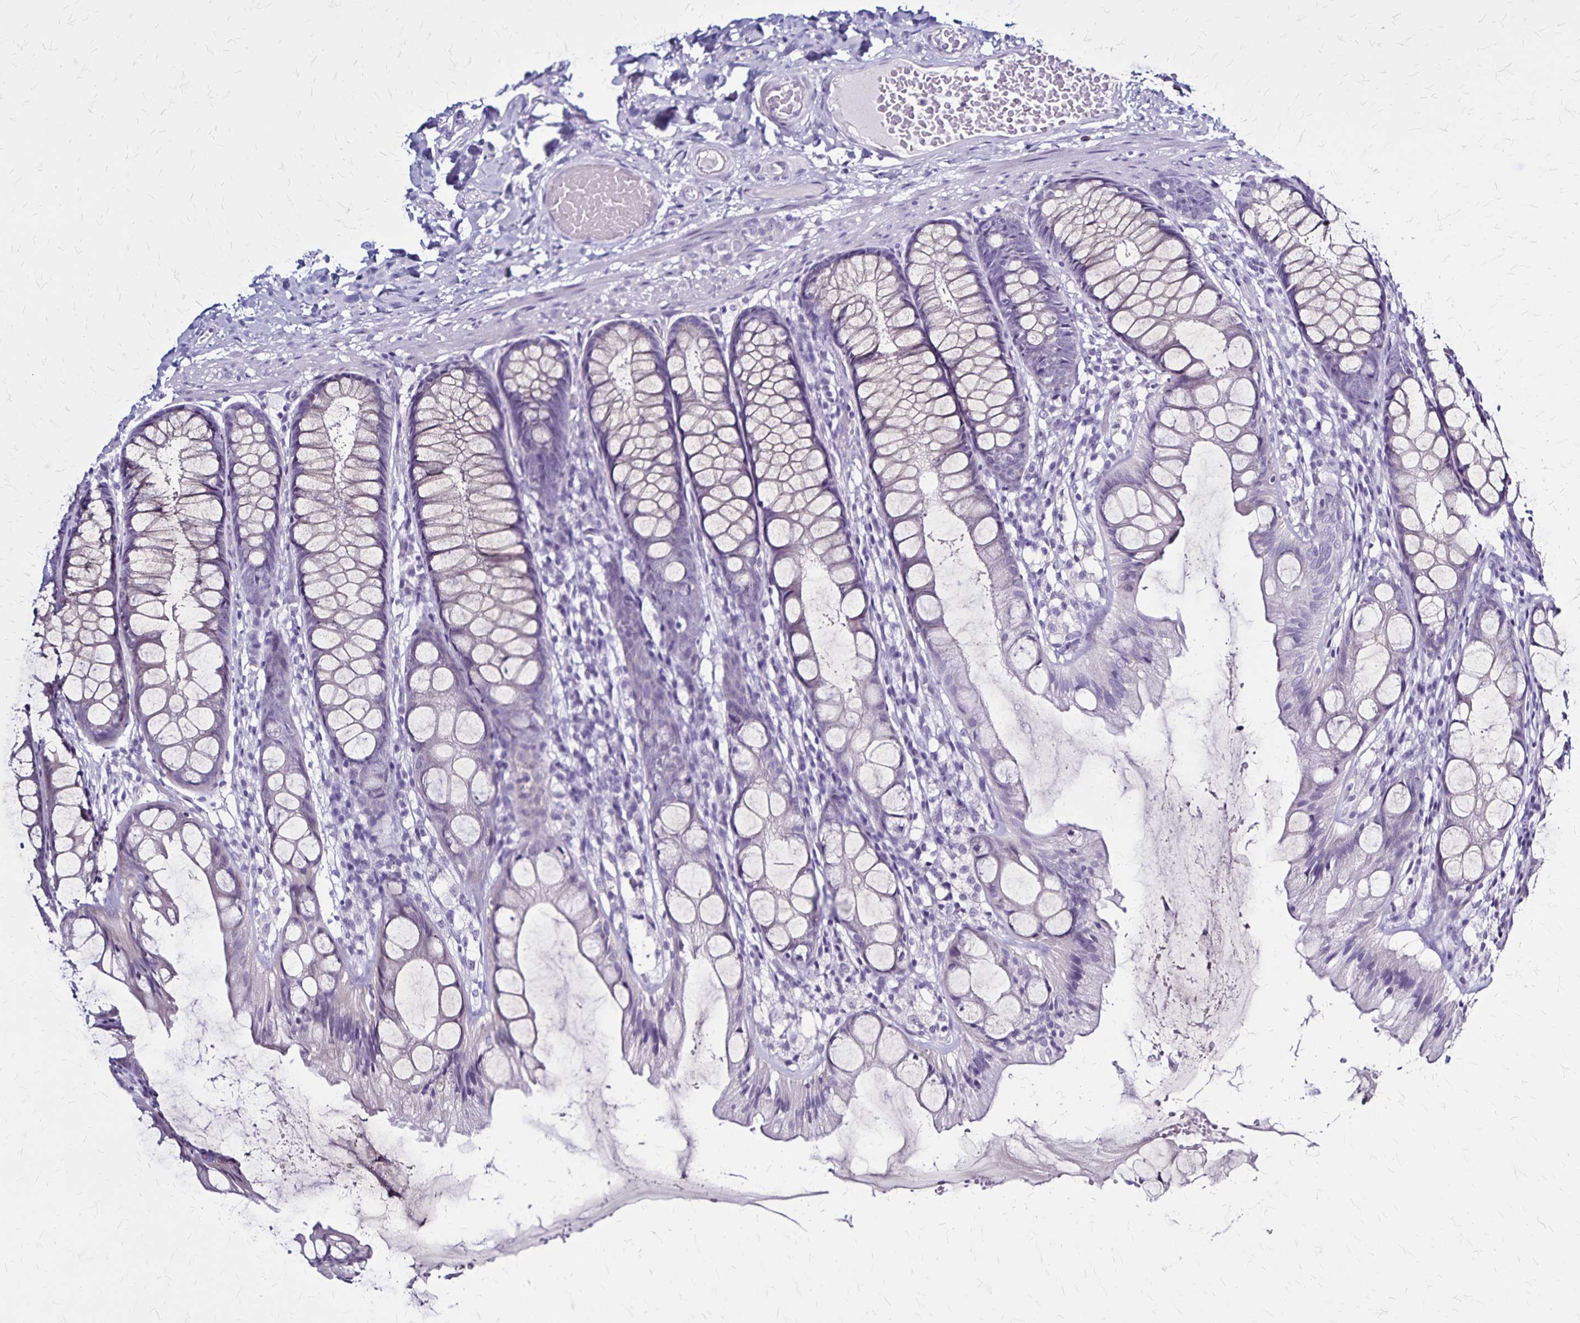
{"staining": {"intensity": "negative", "quantity": "none", "location": "none"}, "tissue": "colon", "cell_type": "Endothelial cells", "image_type": "normal", "snomed": [{"axis": "morphology", "description": "Normal tissue, NOS"}, {"axis": "topography", "description": "Colon"}], "caption": "Histopathology image shows no protein positivity in endothelial cells of benign colon. Nuclei are stained in blue.", "gene": "PLXNA4", "patient": {"sex": "male", "age": 47}}